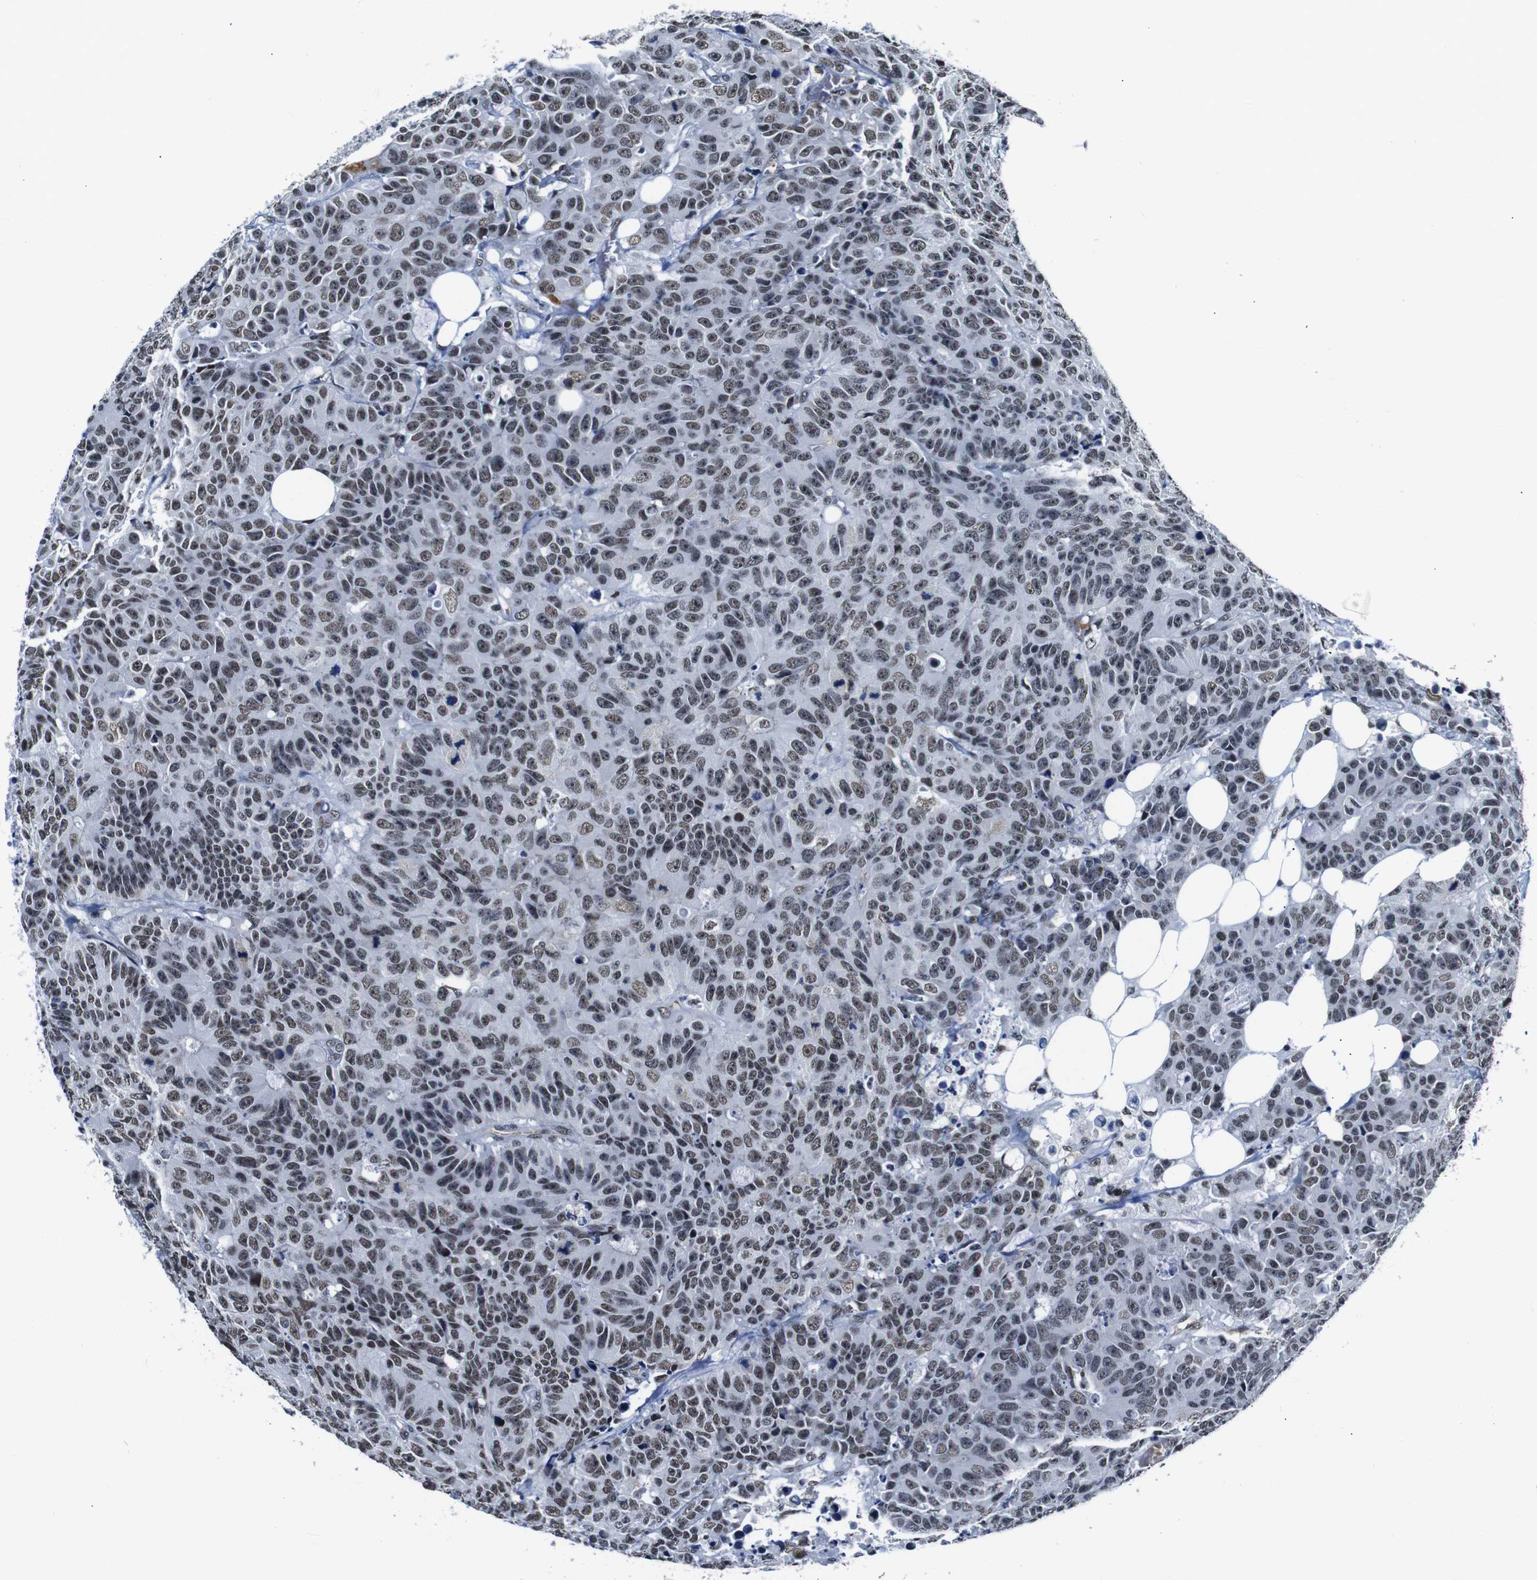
{"staining": {"intensity": "moderate", "quantity": ">75%", "location": "nuclear"}, "tissue": "colorectal cancer", "cell_type": "Tumor cells", "image_type": "cancer", "snomed": [{"axis": "morphology", "description": "Adenocarcinoma, NOS"}, {"axis": "topography", "description": "Colon"}], "caption": "Immunohistochemistry of colorectal cancer (adenocarcinoma) exhibits medium levels of moderate nuclear expression in about >75% of tumor cells.", "gene": "ILDR2", "patient": {"sex": "female", "age": 86}}